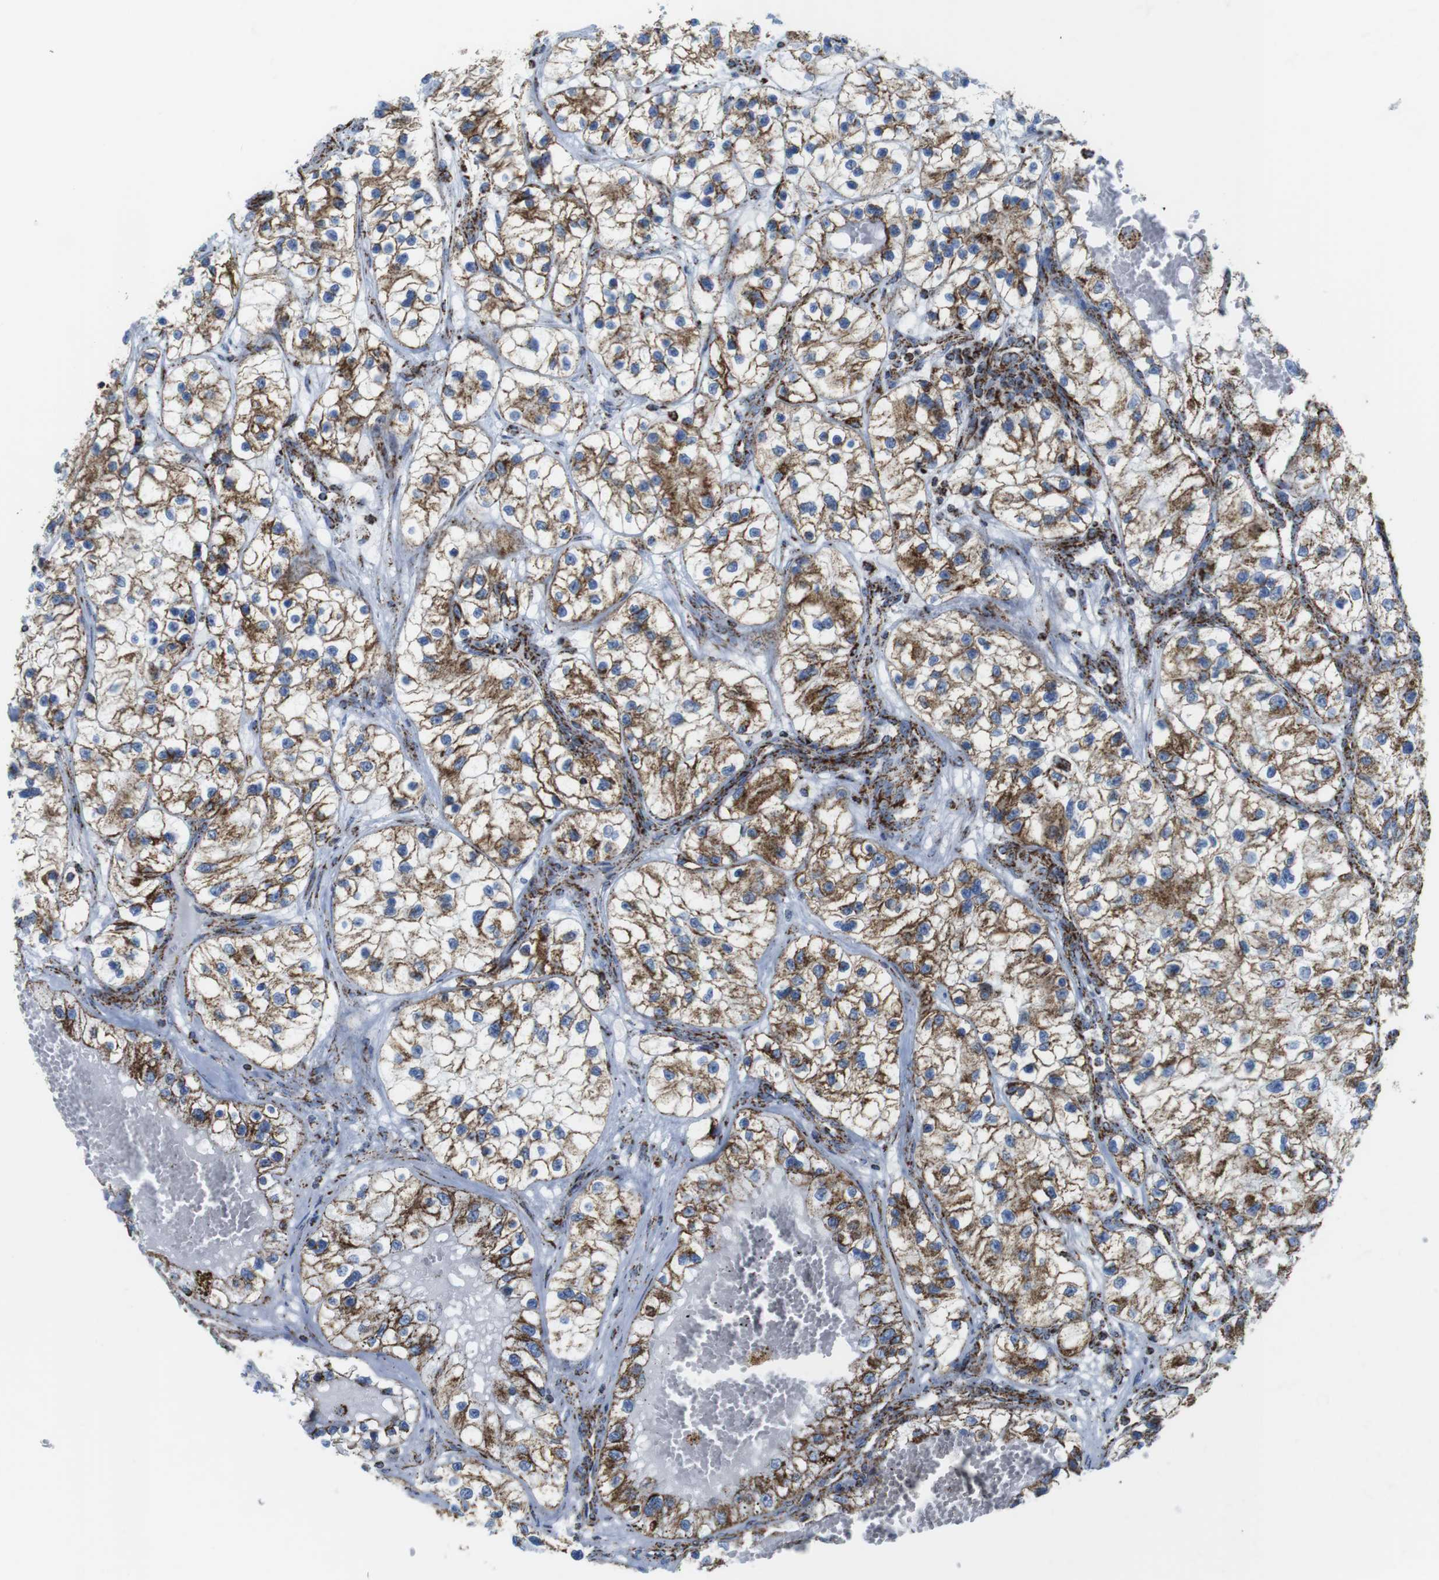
{"staining": {"intensity": "moderate", "quantity": "25%-75%", "location": "cytoplasmic/membranous"}, "tissue": "renal cancer", "cell_type": "Tumor cells", "image_type": "cancer", "snomed": [{"axis": "morphology", "description": "Adenocarcinoma, NOS"}, {"axis": "topography", "description": "Kidney"}], "caption": "Moderate cytoplasmic/membranous positivity is identified in approximately 25%-75% of tumor cells in adenocarcinoma (renal).", "gene": "ATP5PO", "patient": {"sex": "female", "age": 57}}